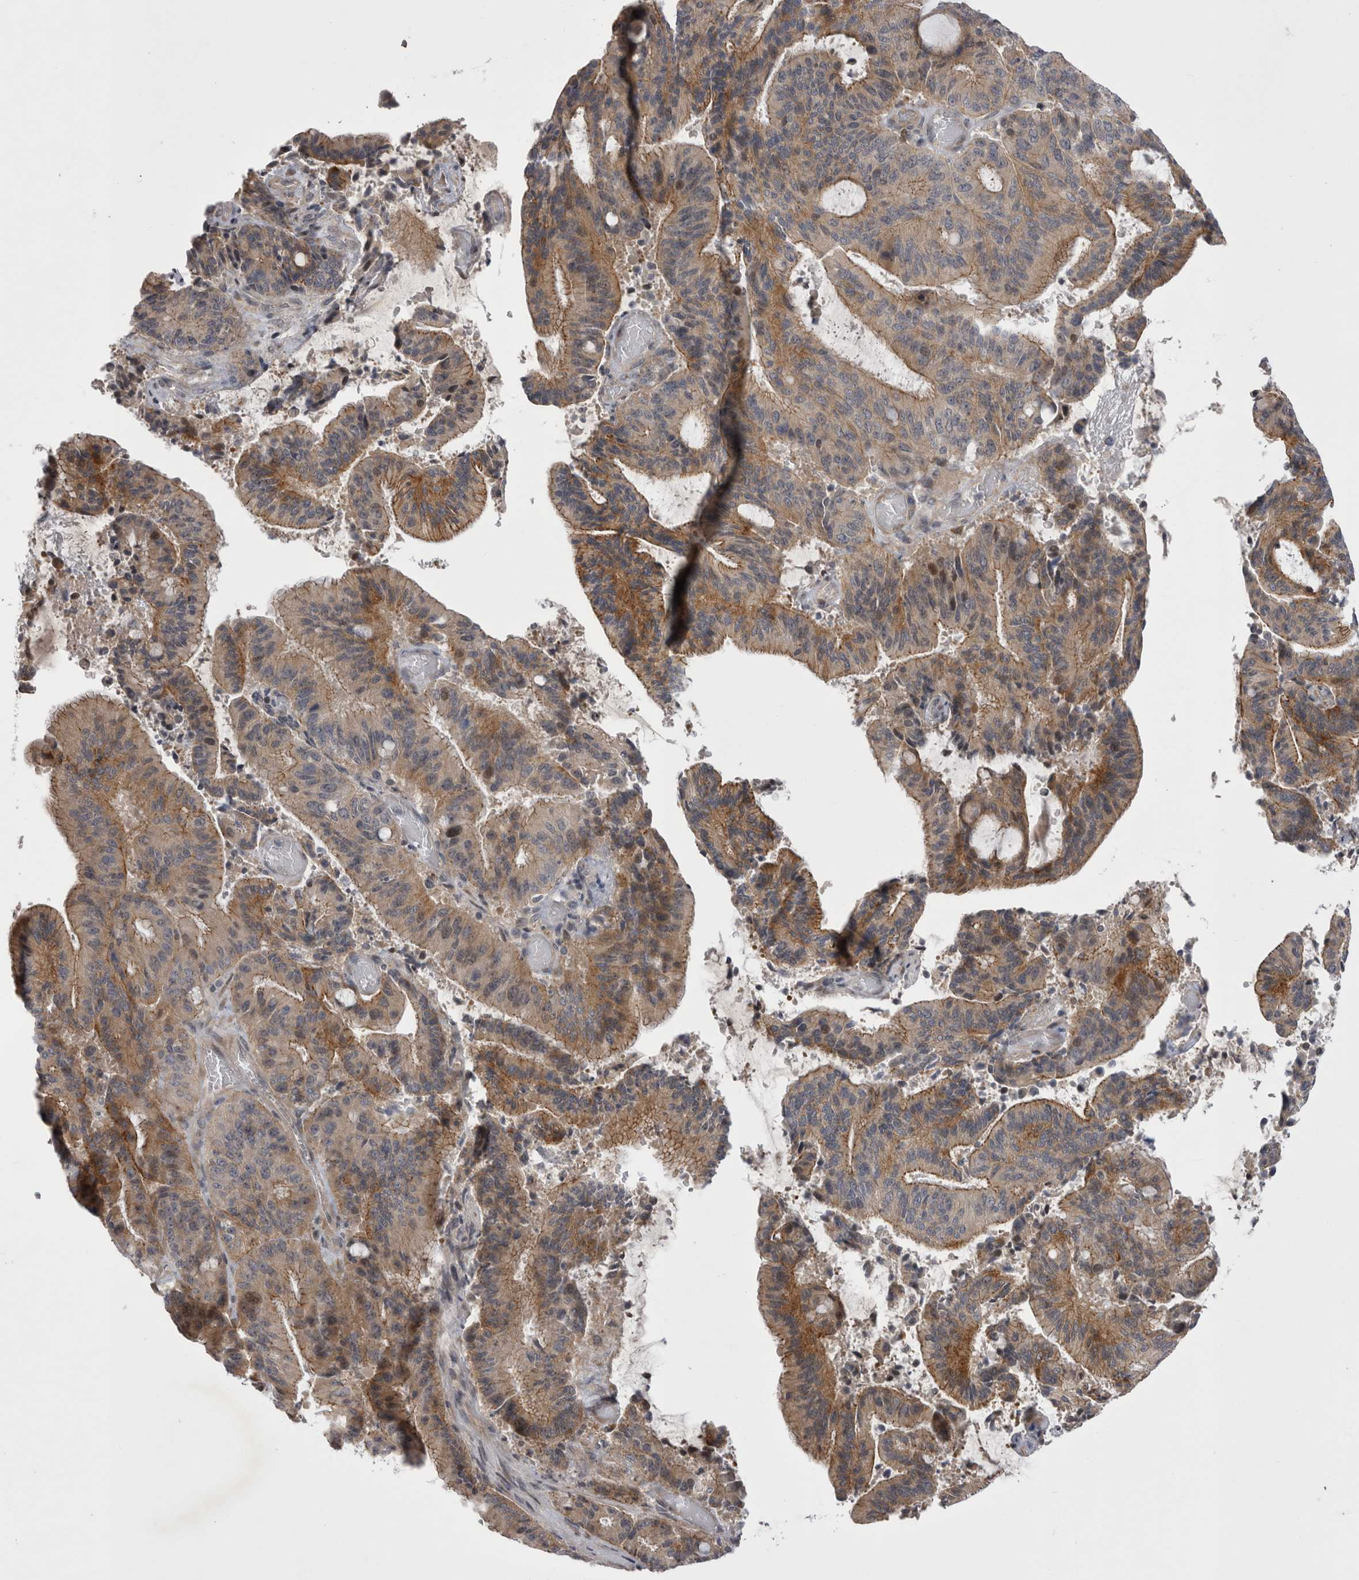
{"staining": {"intensity": "moderate", "quantity": "25%-75%", "location": "cytoplasmic/membranous"}, "tissue": "liver cancer", "cell_type": "Tumor cells", "image_type": "cancer", "snomed": [{"axis": "morphology", "description": "Normal tissue, NOS"}, {"axis": "morphology", "description": "Cholangiocarcinoma"}, {"axis": "topography", "description": "Liver"}, {"axis": "topography", "description": "Peripheral nerve tissue"}], "caption": "A brown stain shows moderate cytoplasmic/membranous expression of a protein in liver cancer tumor cells.", "gene": "NENF", "patient": {"sex": "female", "age": 73}}